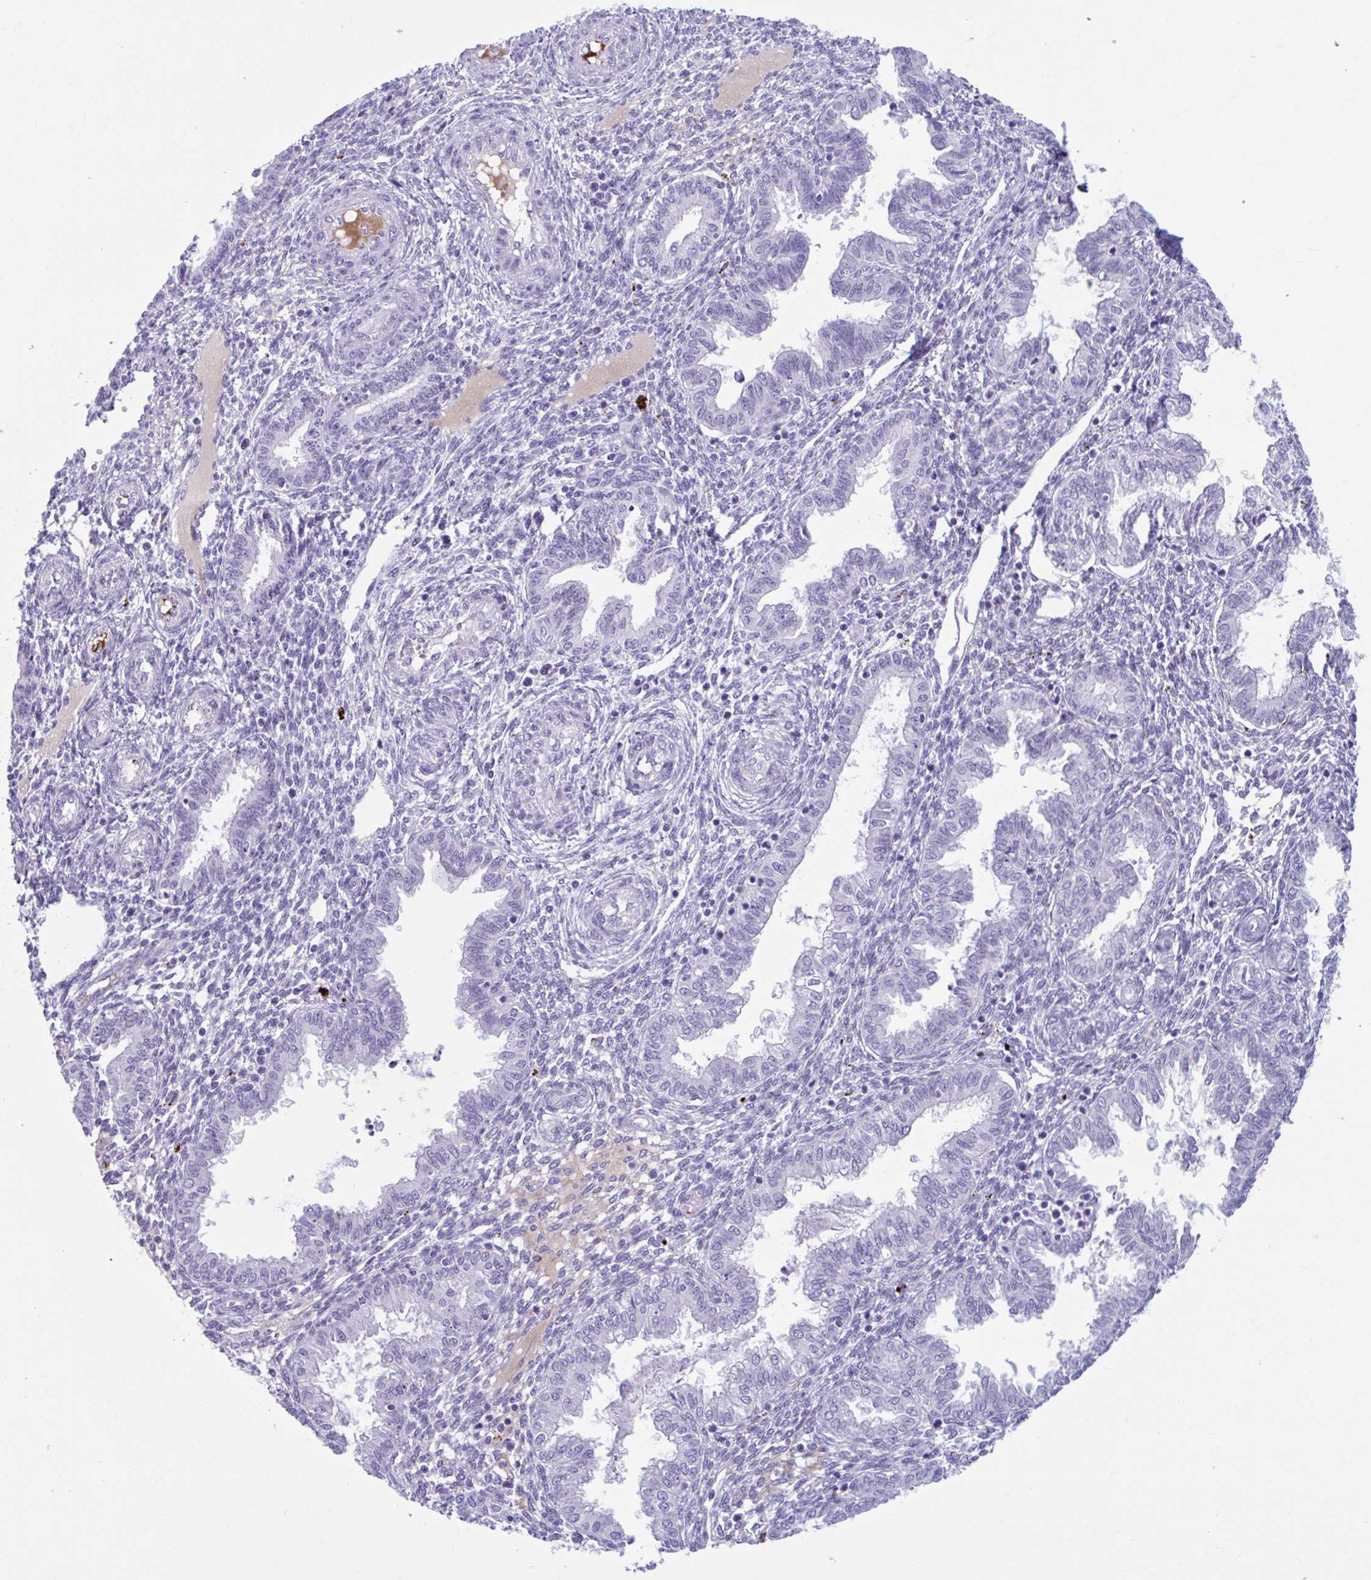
{"staining": {"intensity": "negative", "quantity": "none", "location": "none"}, "tissue": "endometrium", "cell_type": "Cells in endometrial stroma", "image_type": "normal", "snomed": [{"axis": "morphology", "description": "Normal tissue, NOS"}, {"axis": "topography", "description": "Endometrium"}], "caption": "Photomicrograph shows no significant protein staining in cells in endometrial stroma of unremarkable endometrium. (DAB (3,3'-diaminobenzidine) immunohistochemistry, high magnification).", "gene": "C12orf71", "patient": {"sex": "female", "age": 33}}